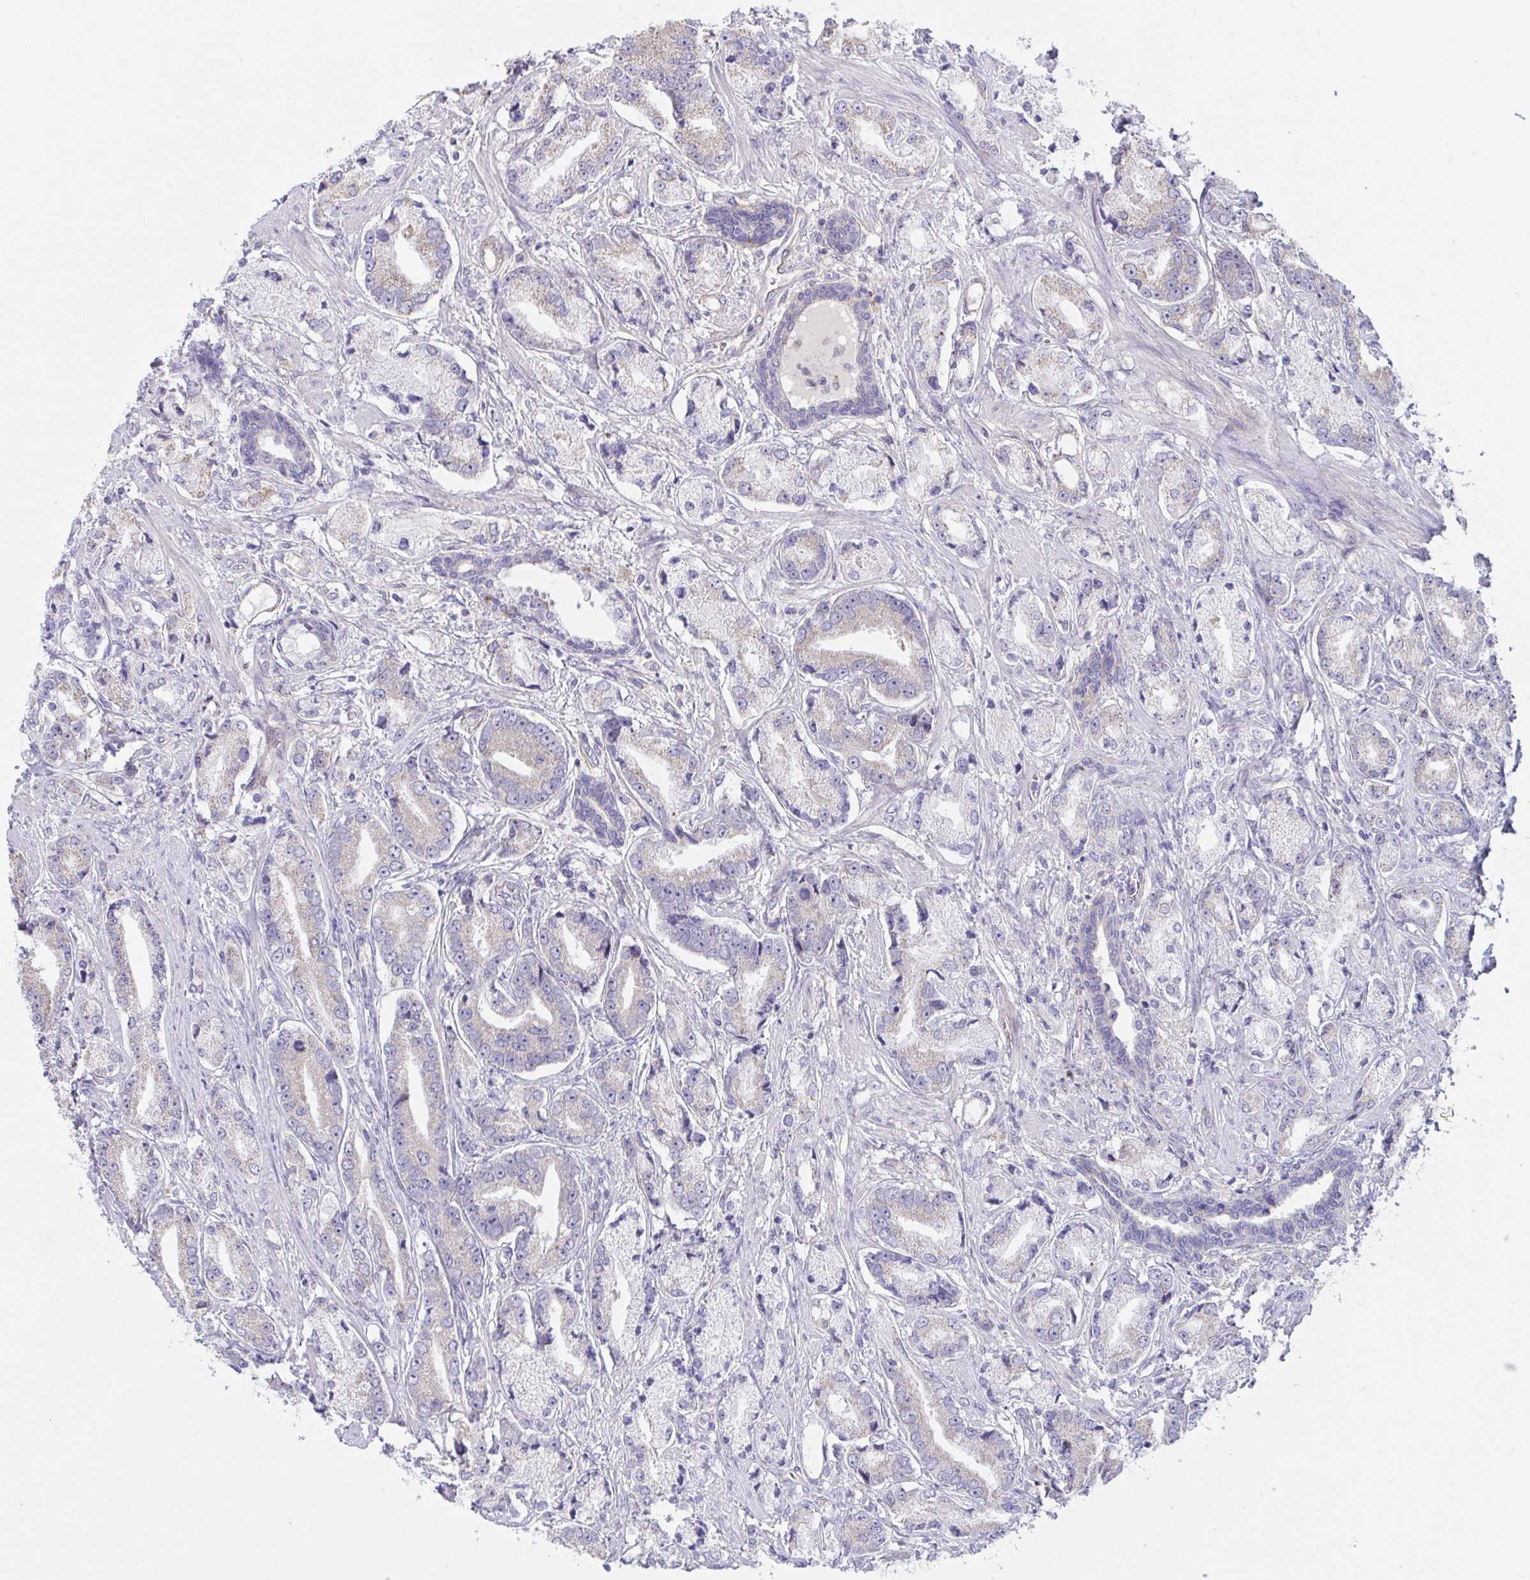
{"staining": {"intensity": "negative", "quantity": "none", "location": "none"}, "tissue": "prostate cancer", "cell_type": "Tumor cells", "image_type": "cancer", "snomed": [{"axis": "morphology", "description": "Adenocarcinoma, High grade"}, {"axis": "topography", "description": "Prostate and seminal vesicle, NOS"}], "caption": "Immunohistochemistry (IHC) histopathology image of human prostate high-grade adenocarcinoma stained for a protein (brown), which exhibits no positivity in tumor cells.", "gene": "IL37", "patient": {"sex": "male", "age": 61}}